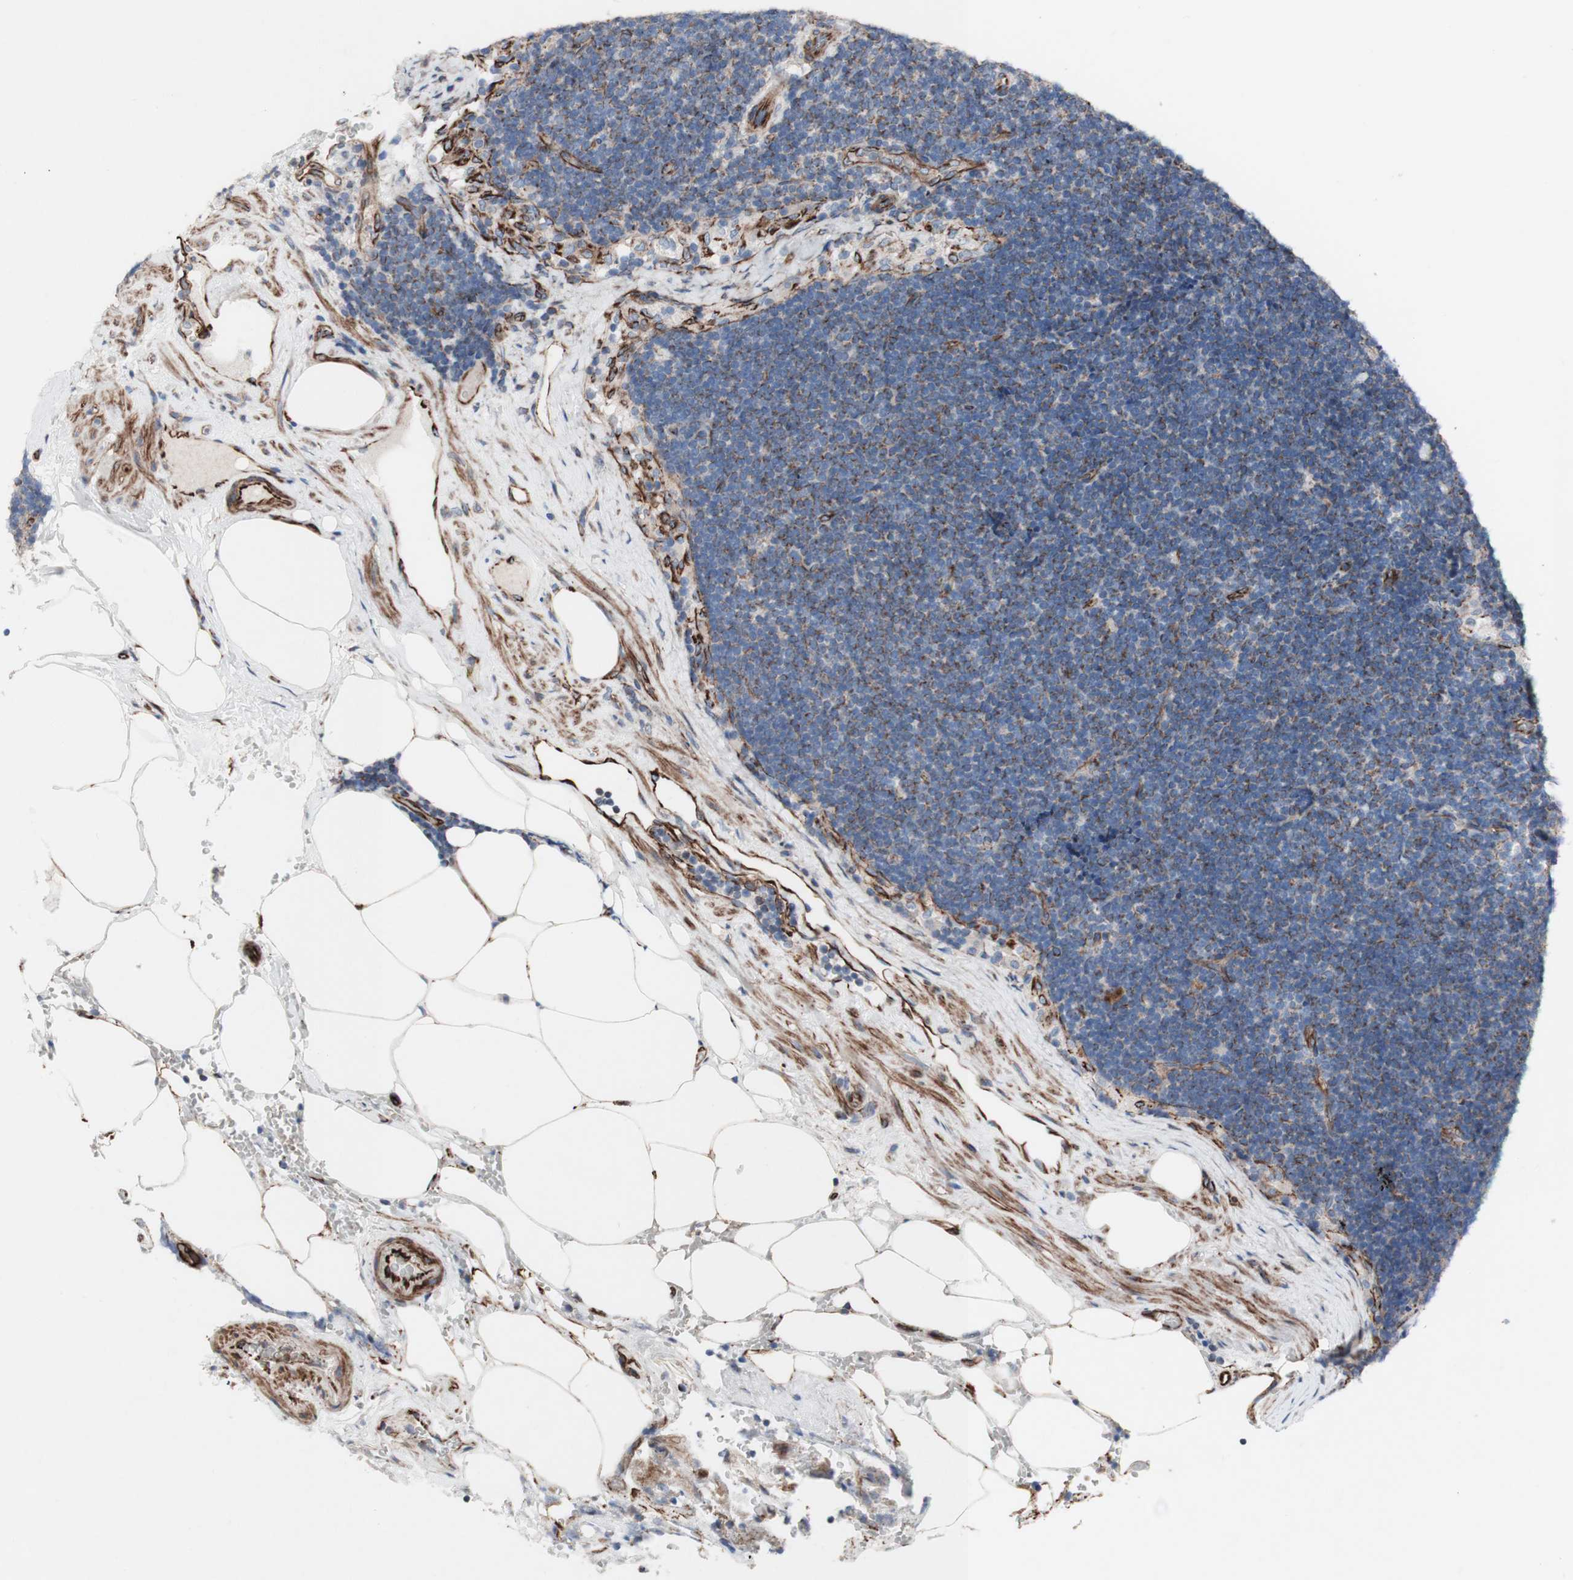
{"staining": {"intensity": "moderate", "quantity": "<25%", "location": "cytoplasmic/membranous"}, "tissue": "lymph node", "cell_type": "Germinal center cells", "image_type": "normal", "snomed": [{"axis": "morphology", "description": "Normal tissue, NOS"}, {"axis": "topography", "description": "Lymph node"}], "caption": "This histopathology image reveals normal lymph node stained with immunohistochemistry (IHC) to label a protein in brown. The cytoplasmic/membranous of germinal center cells show moderate positivity for the protein. Nuclei are counter-stained blue.", "gene": "AGPAT5", "patient": {"sex": "male", "age": 63}}